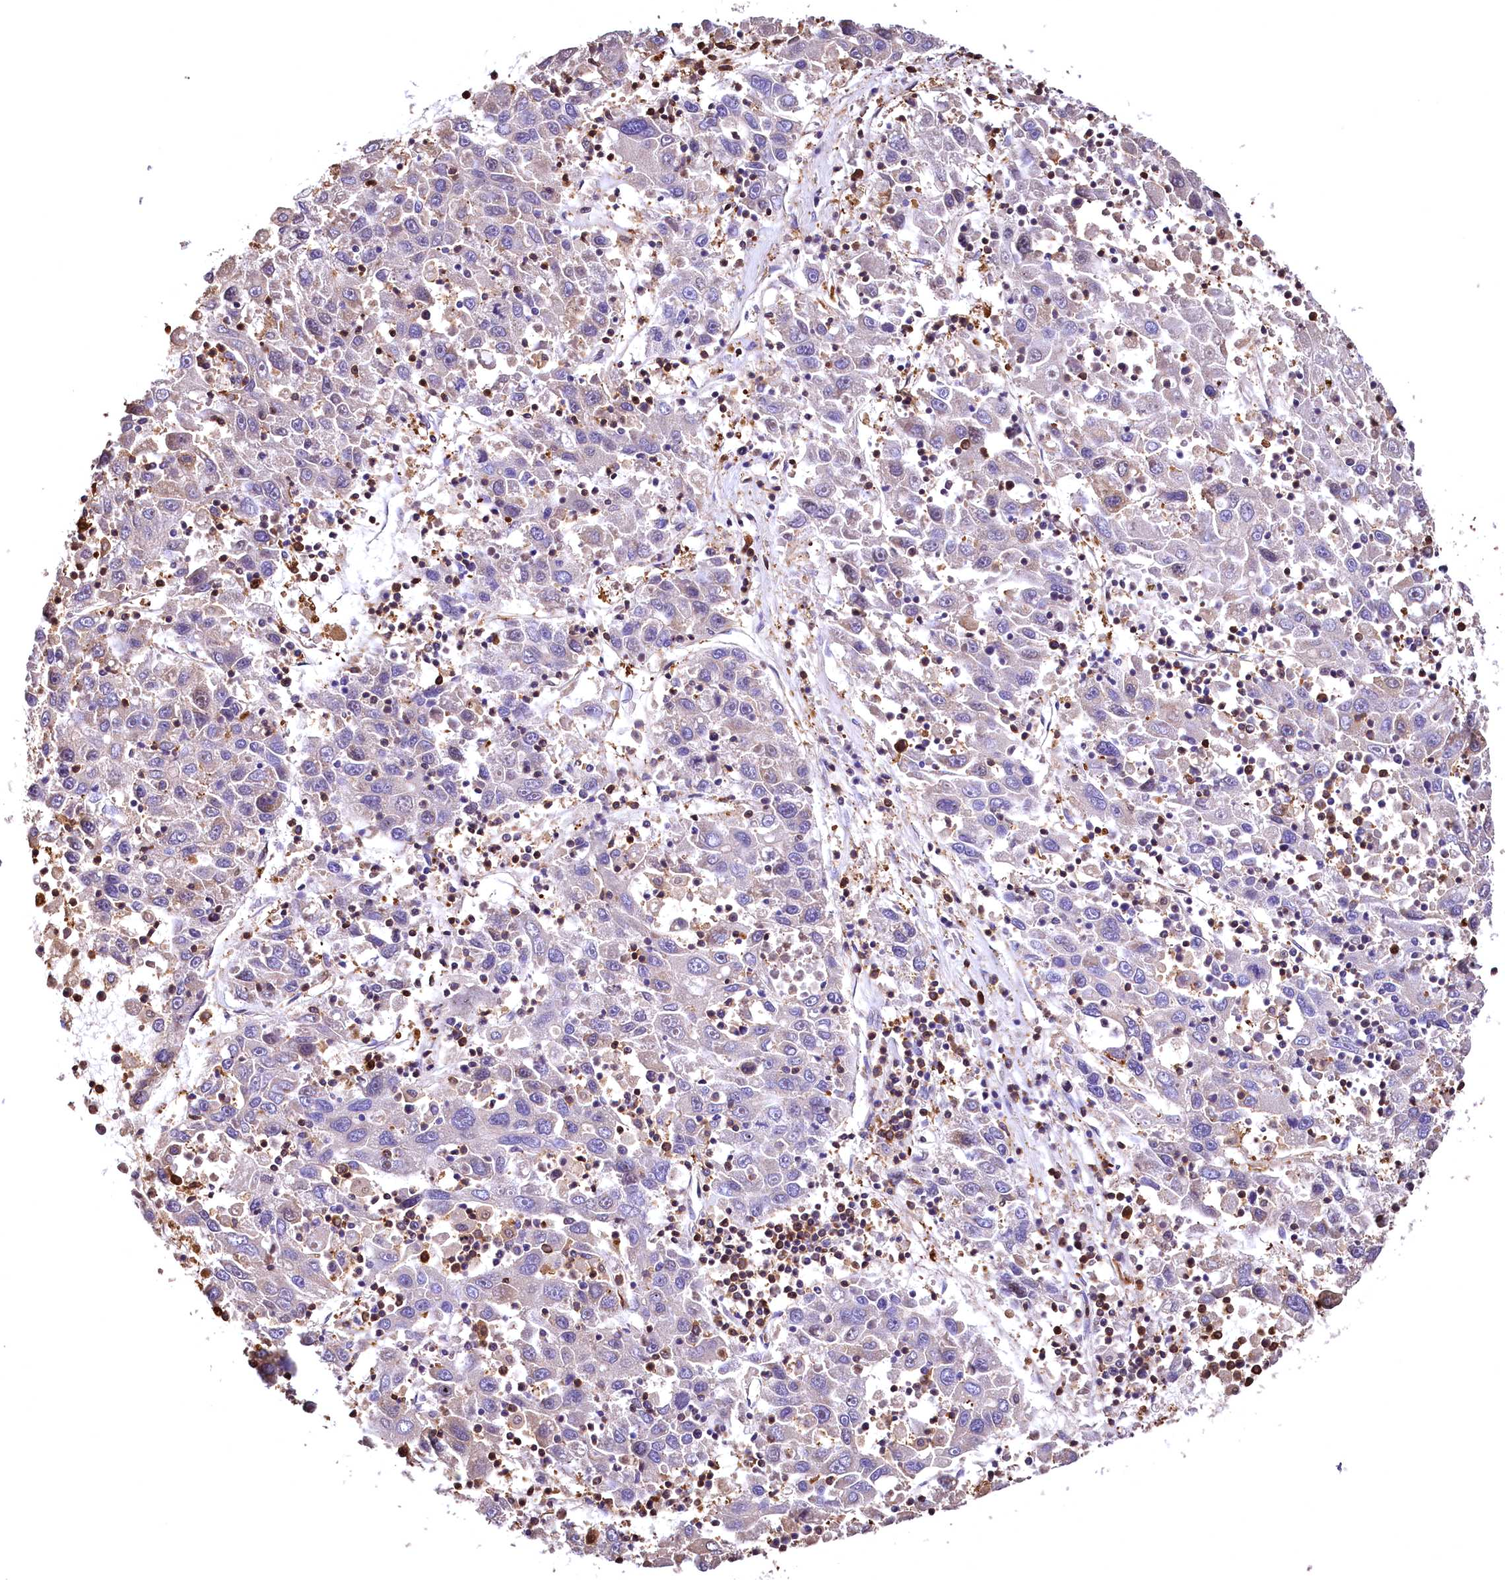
{"staining": {"intensity": "negative", "quantity": "none", "location": "none"}, "tissue": "liver cancer", "cell_type": "Tumor cells", "image_type": "cancer", "snomed": [{"axis": "morphology", "description": "Carcinoma, Hepatocellular, NOS"}, {"axis": "topography", "description": "Liver"}], "caption": "Tumor cells show no significant positivity in liver cancer (hepatocellular carcinoma). (Immunohistochemistry, brightfield microscopy, high magnification).", "gene": "RARS2", "patient": {"sex": "male", "age": 49}}